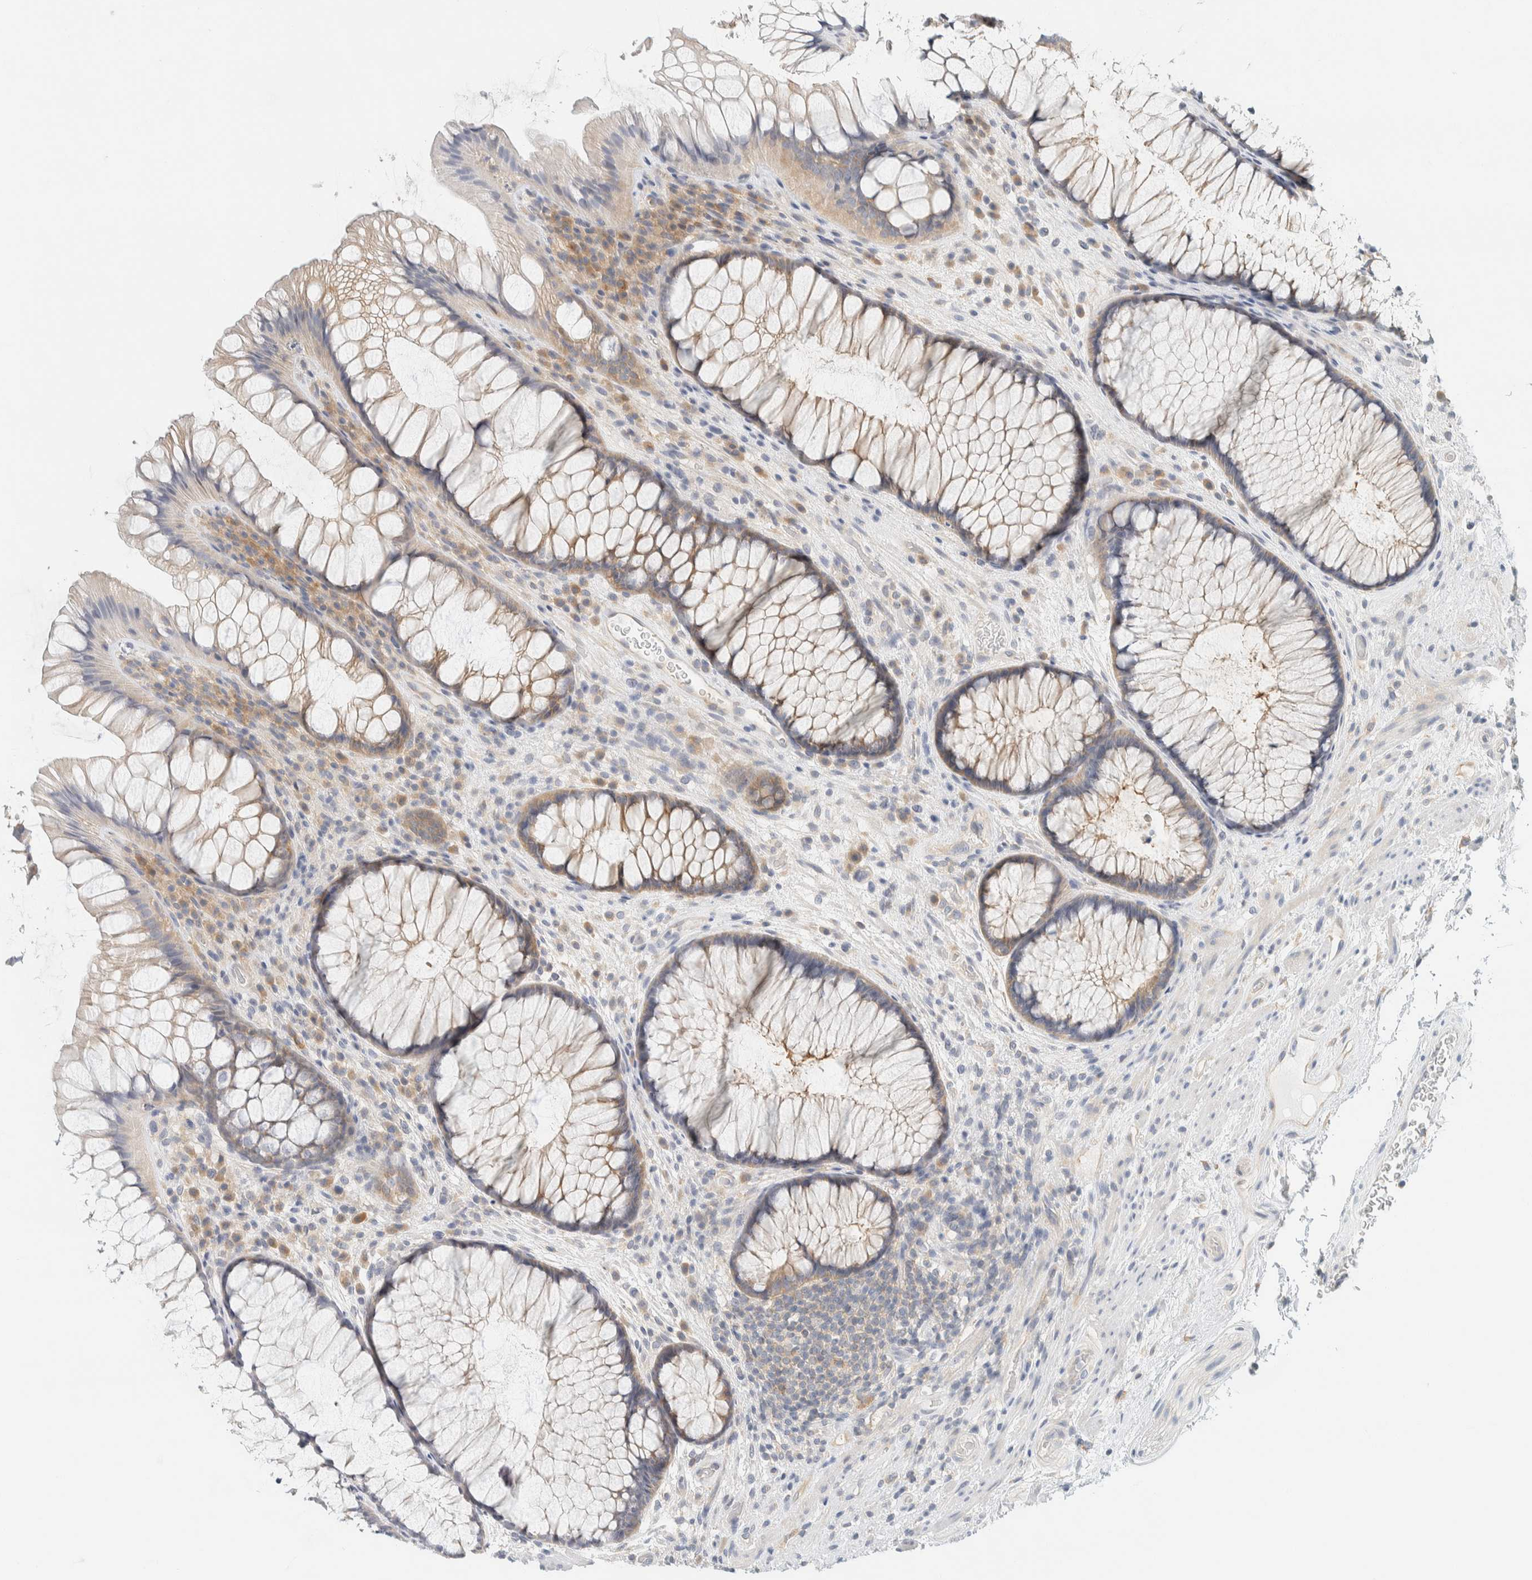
{"staining": {"intensity": "moderate", "quantity": ">75%", "location": "cytoplasmic/membranous"}, "tissue": "rectum", "cell_type": "Glandular cells", "image_type": "normal", "snomed": [{"axis": "morphology", "description": "Normal tissue, NOS"}, {"axis": "topography", "description": "Rectum"}], "caption": "IHC image of unremarkable rectum: rectum stained using immunohistochemistry exhibits medium levels of moderate protein expression localized specifically in the cytoplasmic/membranous of glandular cells, appearing as a cytoplasmic/membranous brown color.", "gene": "AARSD1", "patient": {"sex": "male", "age": 51}}